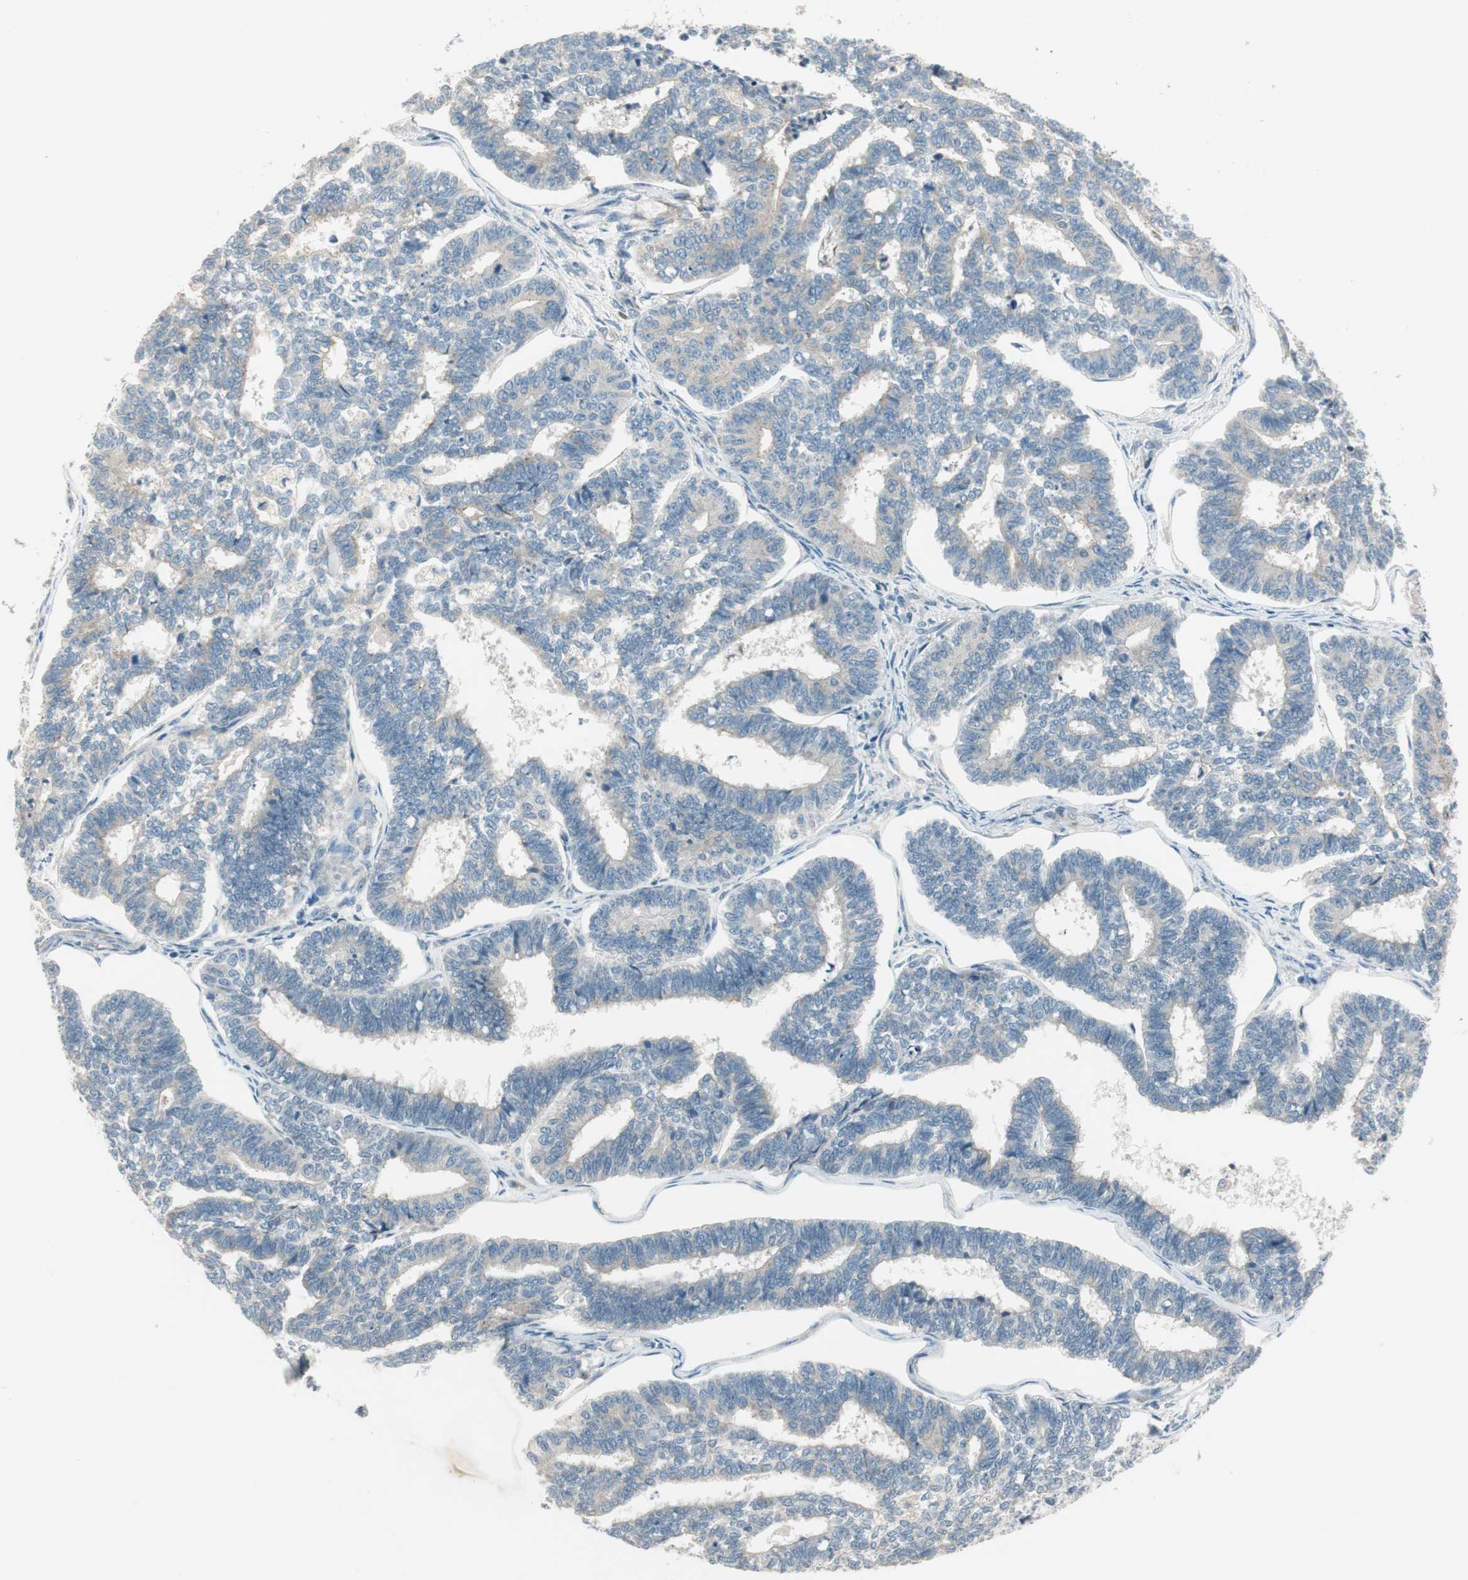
{"staining": {"intensity": "weak", "quantity": "<25%", "location": "cytoplasmic/membranous"}, "tissue": "endometrial cancer", "cell_type": "Tumor cells", "image_type": "cancer", "snomed": [{"axis": "morphology", "description": "Adenocarcinoma, NOS"}, {"axis": "topography", "description": "Endometrium"}], "caption": "Adenocarcinoma (endometrial) was stained to show a protein in brown. There is no significant positivity in tumor cells.", "gene": "PCDHB15", "patient": {"sex": "female", "age": 70}}